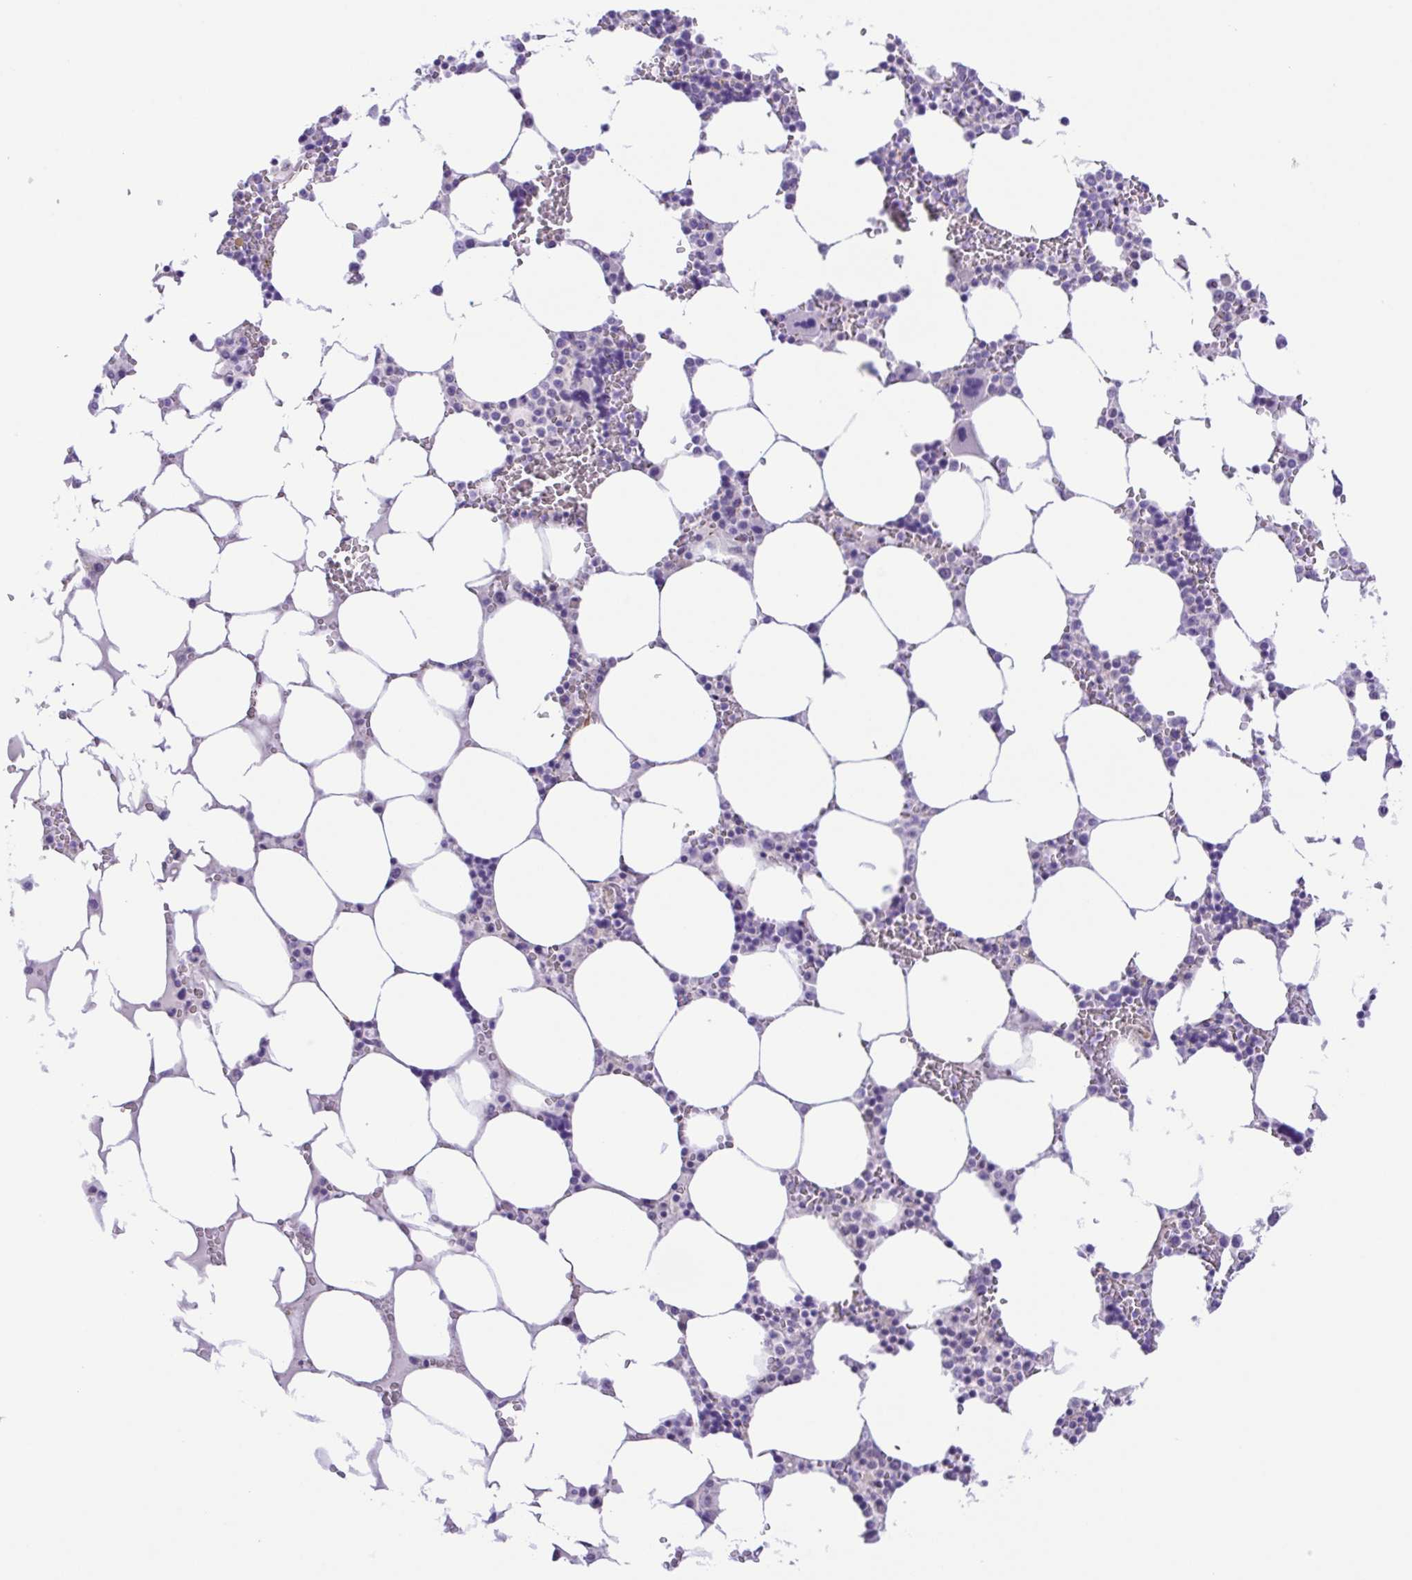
{"staining": {"intensity": "negative", "quantity": "none", "location": "none"}, "tissue": "bone marrow", "cell_type": "Hematopoietic cells", "image_type": "normal", "snomed": [{"axis": "morphology", "description": "Normal tissue, NOS"}, {"axis": "topography", "description": "Bone marrow"}], "caption": "IHC image of normal human bone marrow stained for a protein (brown), which demonstrates no staining in hematopoietic cells. (DAB IHC with hematoxylin counter stain).", "gene": "DCLK2", "patient": {"sex": "male", "age": 64}}